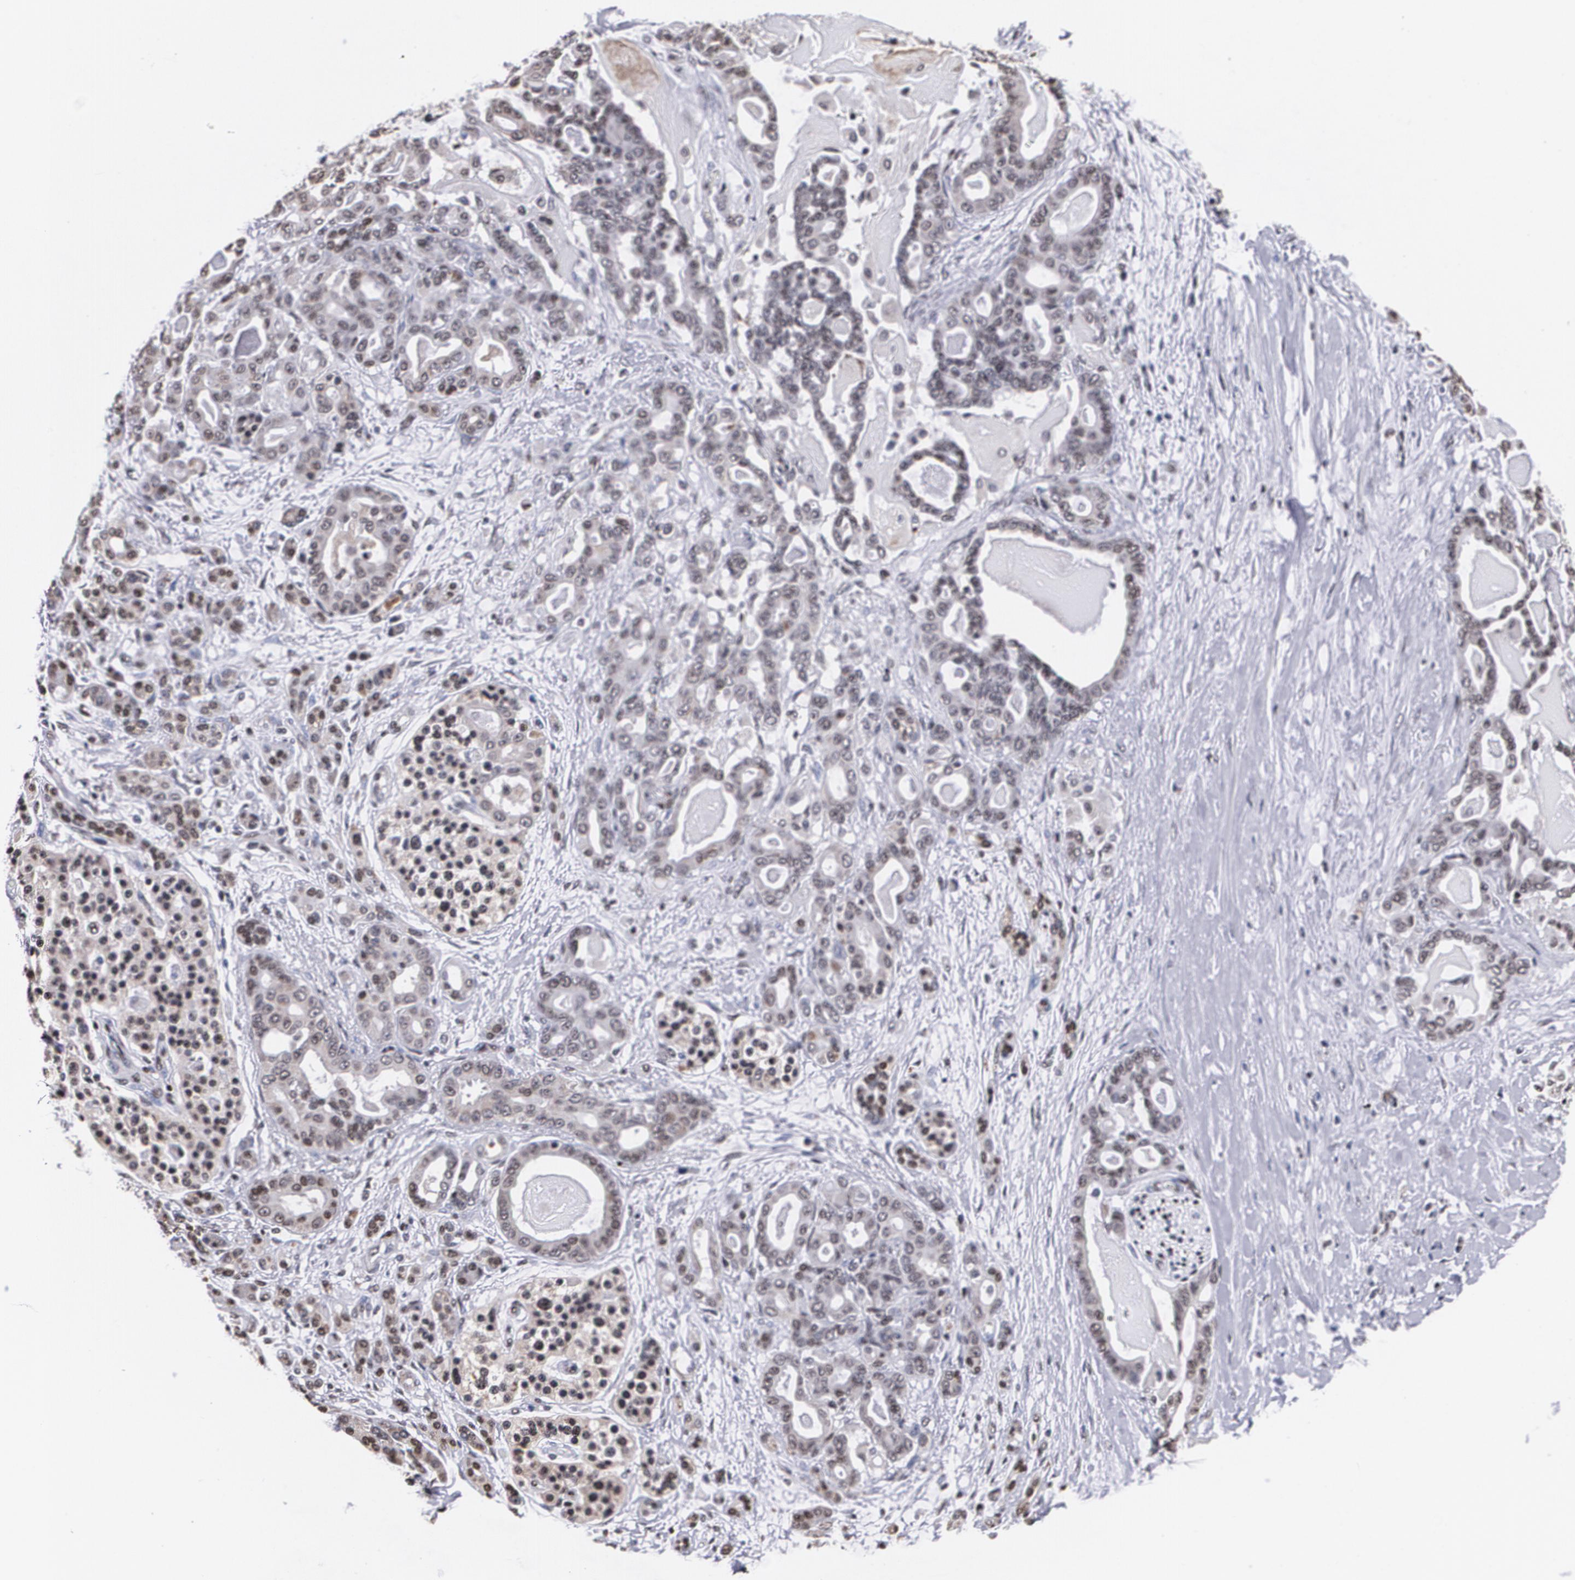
{"staining": {"intensity": "weak", "quantity": "25%-75%", "location": "cytoplasmic/membranous"}, "tissue": "pancreatic cancer", "cell_type": "Tumor cells", "image_type": "cancer", "snomed": [{"axis": "morphology", "description": "Adenocarcinoma, NOS"}, {"axis": "topography", "description": "Pancreas"}], "caption": "Immunohistochemical staining of human pancreatic adenocarcinoma shows low levels of weak cytoplasmic/membranous expression in approximately 25%-75% of tumor cells. (IHC, brightfield microscopy, high magnification).", "gene": "MVP", "patient": {"sex": "male", "age": 63}}